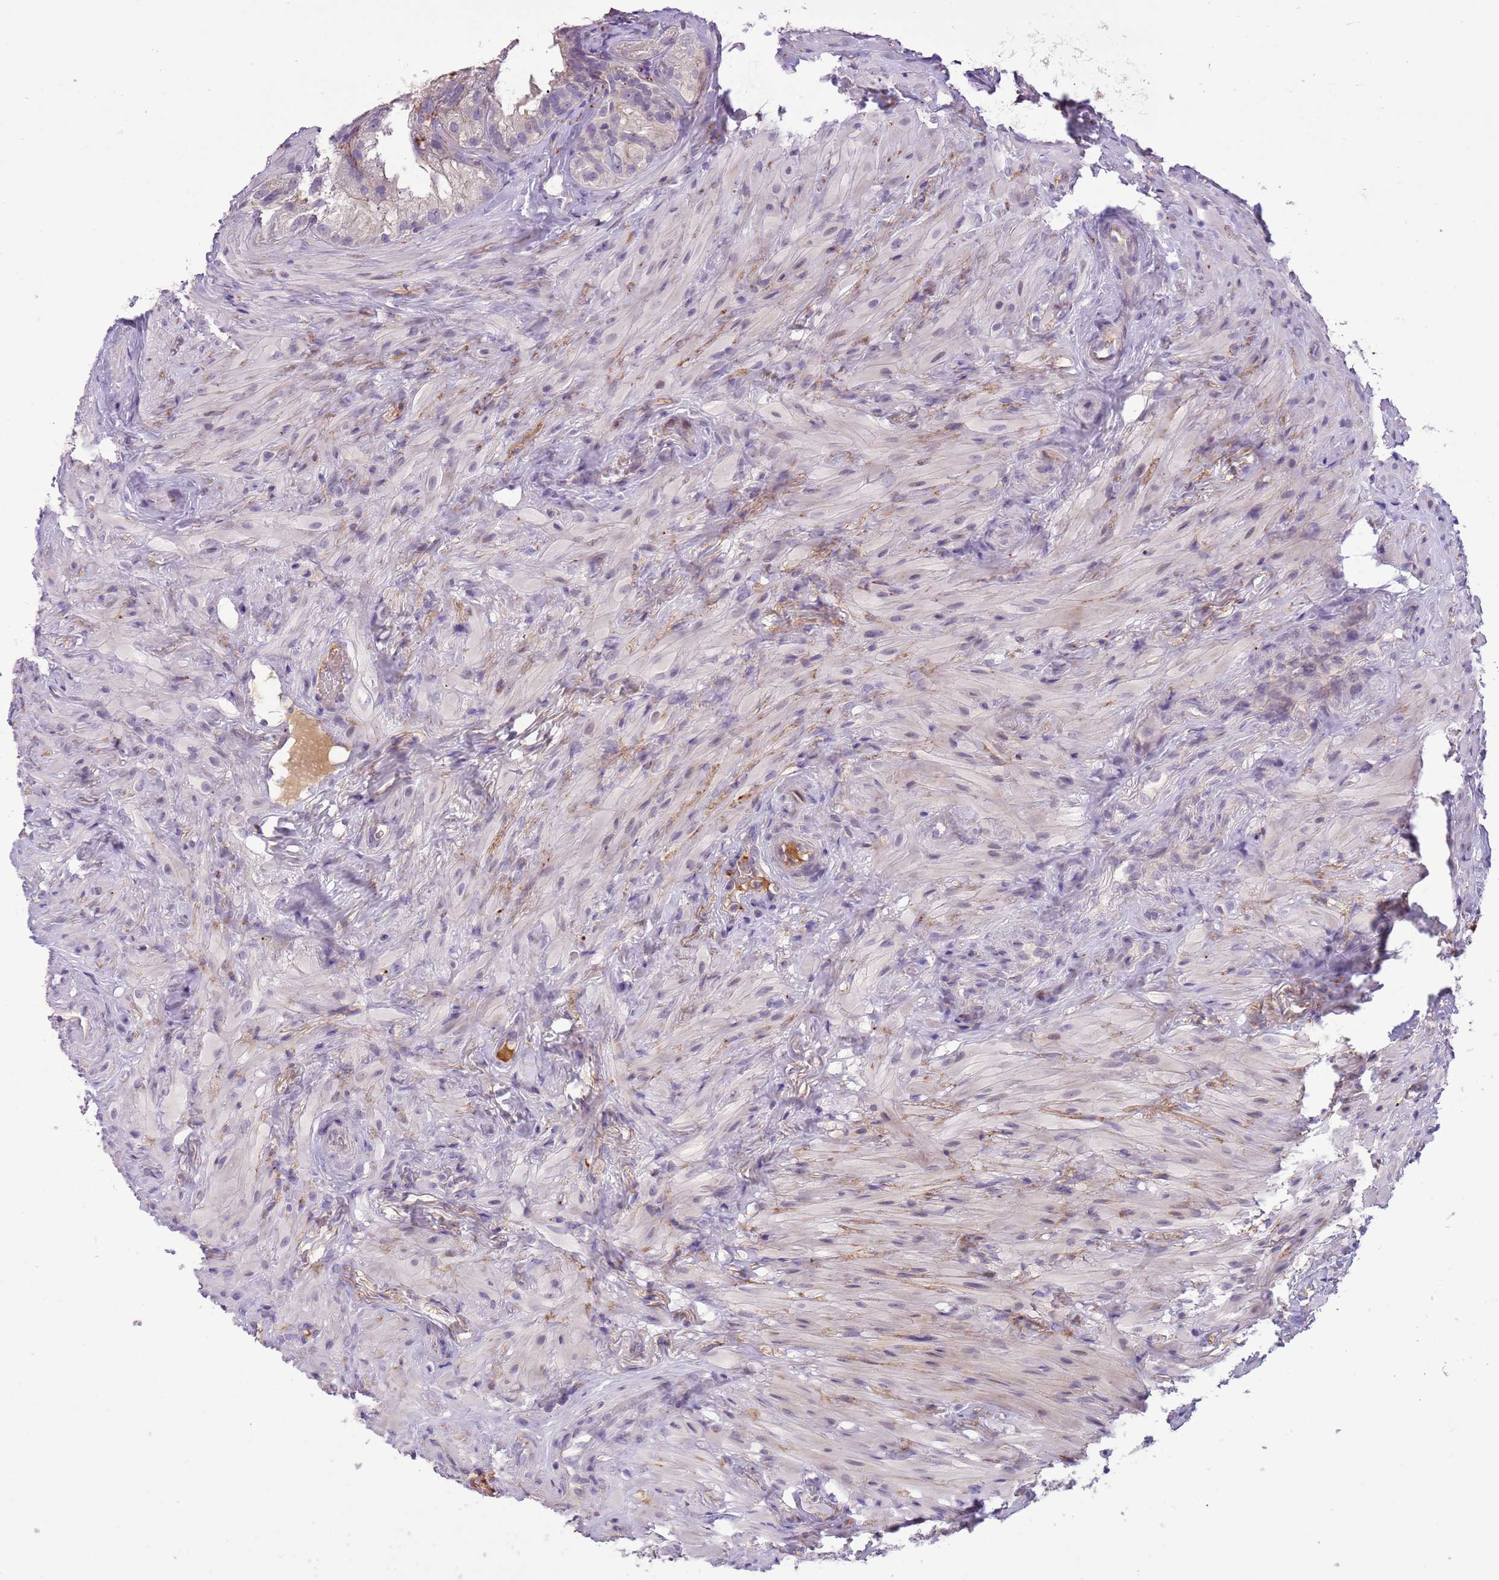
{"staining": {"intensity": "negative", "quantity": "none", "location": "none"}, "tissue": "seminal vesicle", "cell_type": "Glandular cells", "image_type": "normal", "snomed": [{"axis": "morphology", "description": "Normal tissue, NOS"}, {"axis": "topography", "description": "Seminal veicle"}], "caption": "Seminal vesicle was stained to show a protein in brown. There is no significant staining in glandular cells. The staining is performed using DAB (3,3'-diaminobenzidine) brown chromogen with nuclei counter-stained in using hematoxylin.", "gene": "SCAMP5", "patient": {"sex": "male", "age": 60}}